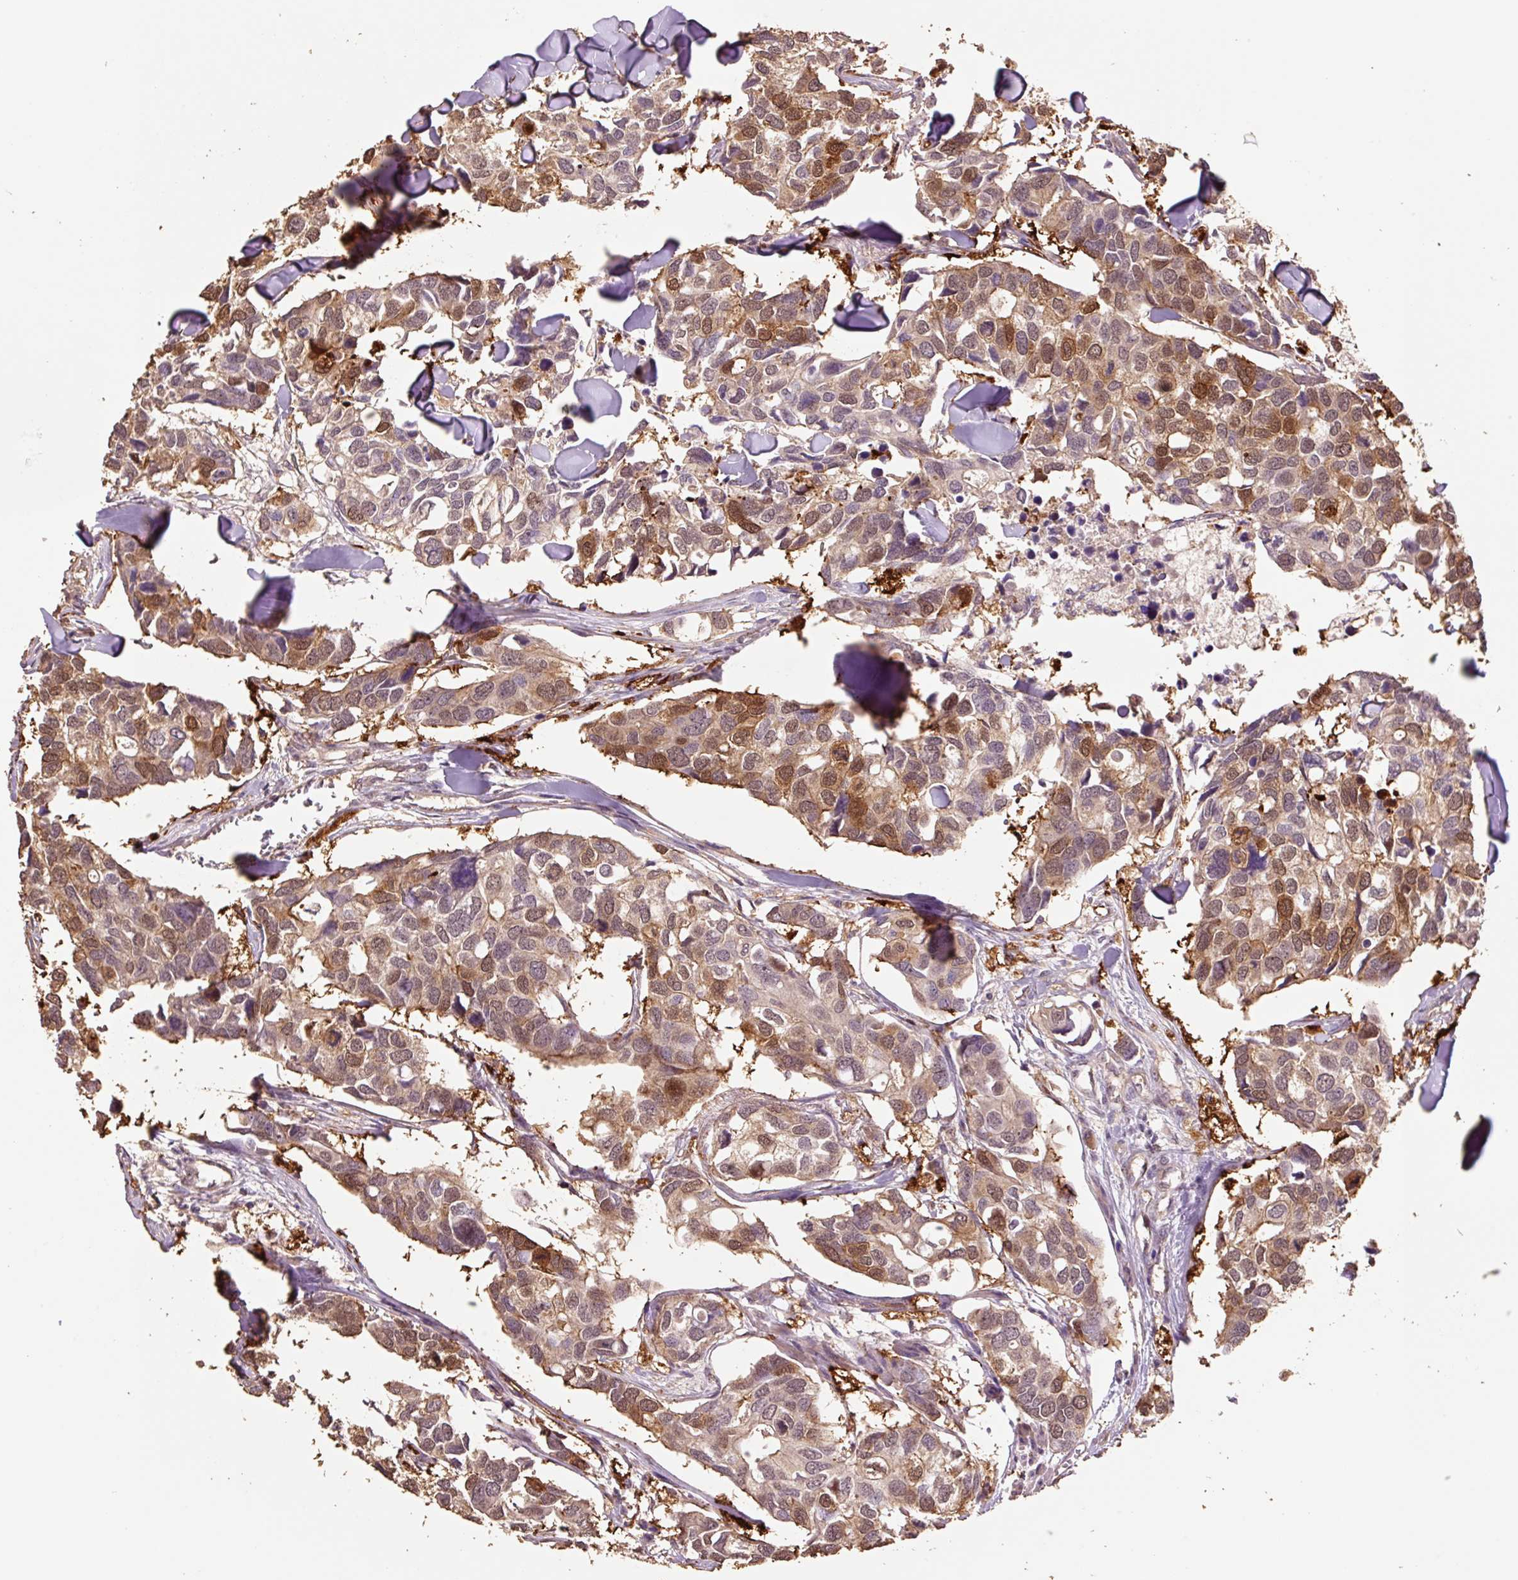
{"staining": {"intensity": "moderate", "quantity": ">75%", "location": "cytoplasmic/membranous,nuclear"}, "tissue": "breast cancer", "cell_type": "Tumor cells", "image_type": "cancer", "snomed": [{"axis": "morphology", "description": "Duct carcinoma"}, {"axis": "topography", "description": "Breast"}], "caption": "An immunohistochemistry photomicrograph of tumor tissue is shown. Protein staining in brown highlights moderate cytoplasmic/membranous and nuclear positivity in breast infiltrating ductal carcinoma within tumor cells.", "gene": "HERC2", "patient": {"sex": "female", "age": 83}}